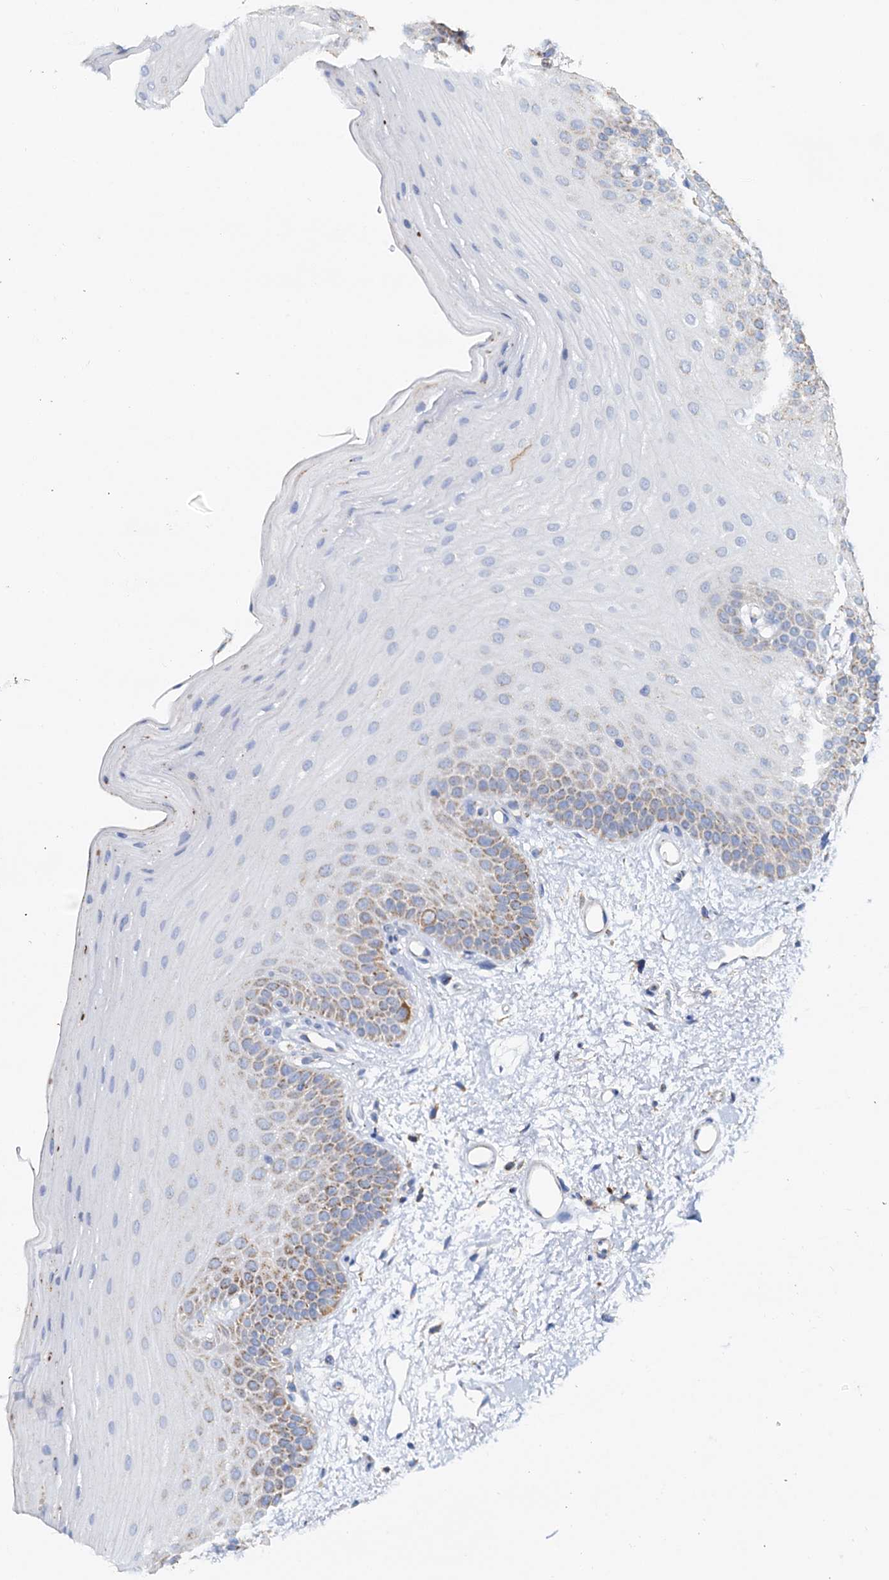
{"staining": {"intensity": "moderate", "quantity": "25%-75%", "location": "cytoplasmic/membranous"}, "tissue": "oral mucosa", "cell_type": "Squamous epithelial cells", "image_type": "normal", "snomed": [{"axis": "morphology", "description": "Normal tissue, NOS"}, {"axis": "topography", "description": "Oral tissue"}], "caption": "Normal oral mucosa displays moderate cytoplasmic/membranous positivity in about 25%-75% of squamous epithelial cells, visualized by immunohistochemistry.", "gene": "C2CD3", "patient": {"sex": "male", "age": 68}}